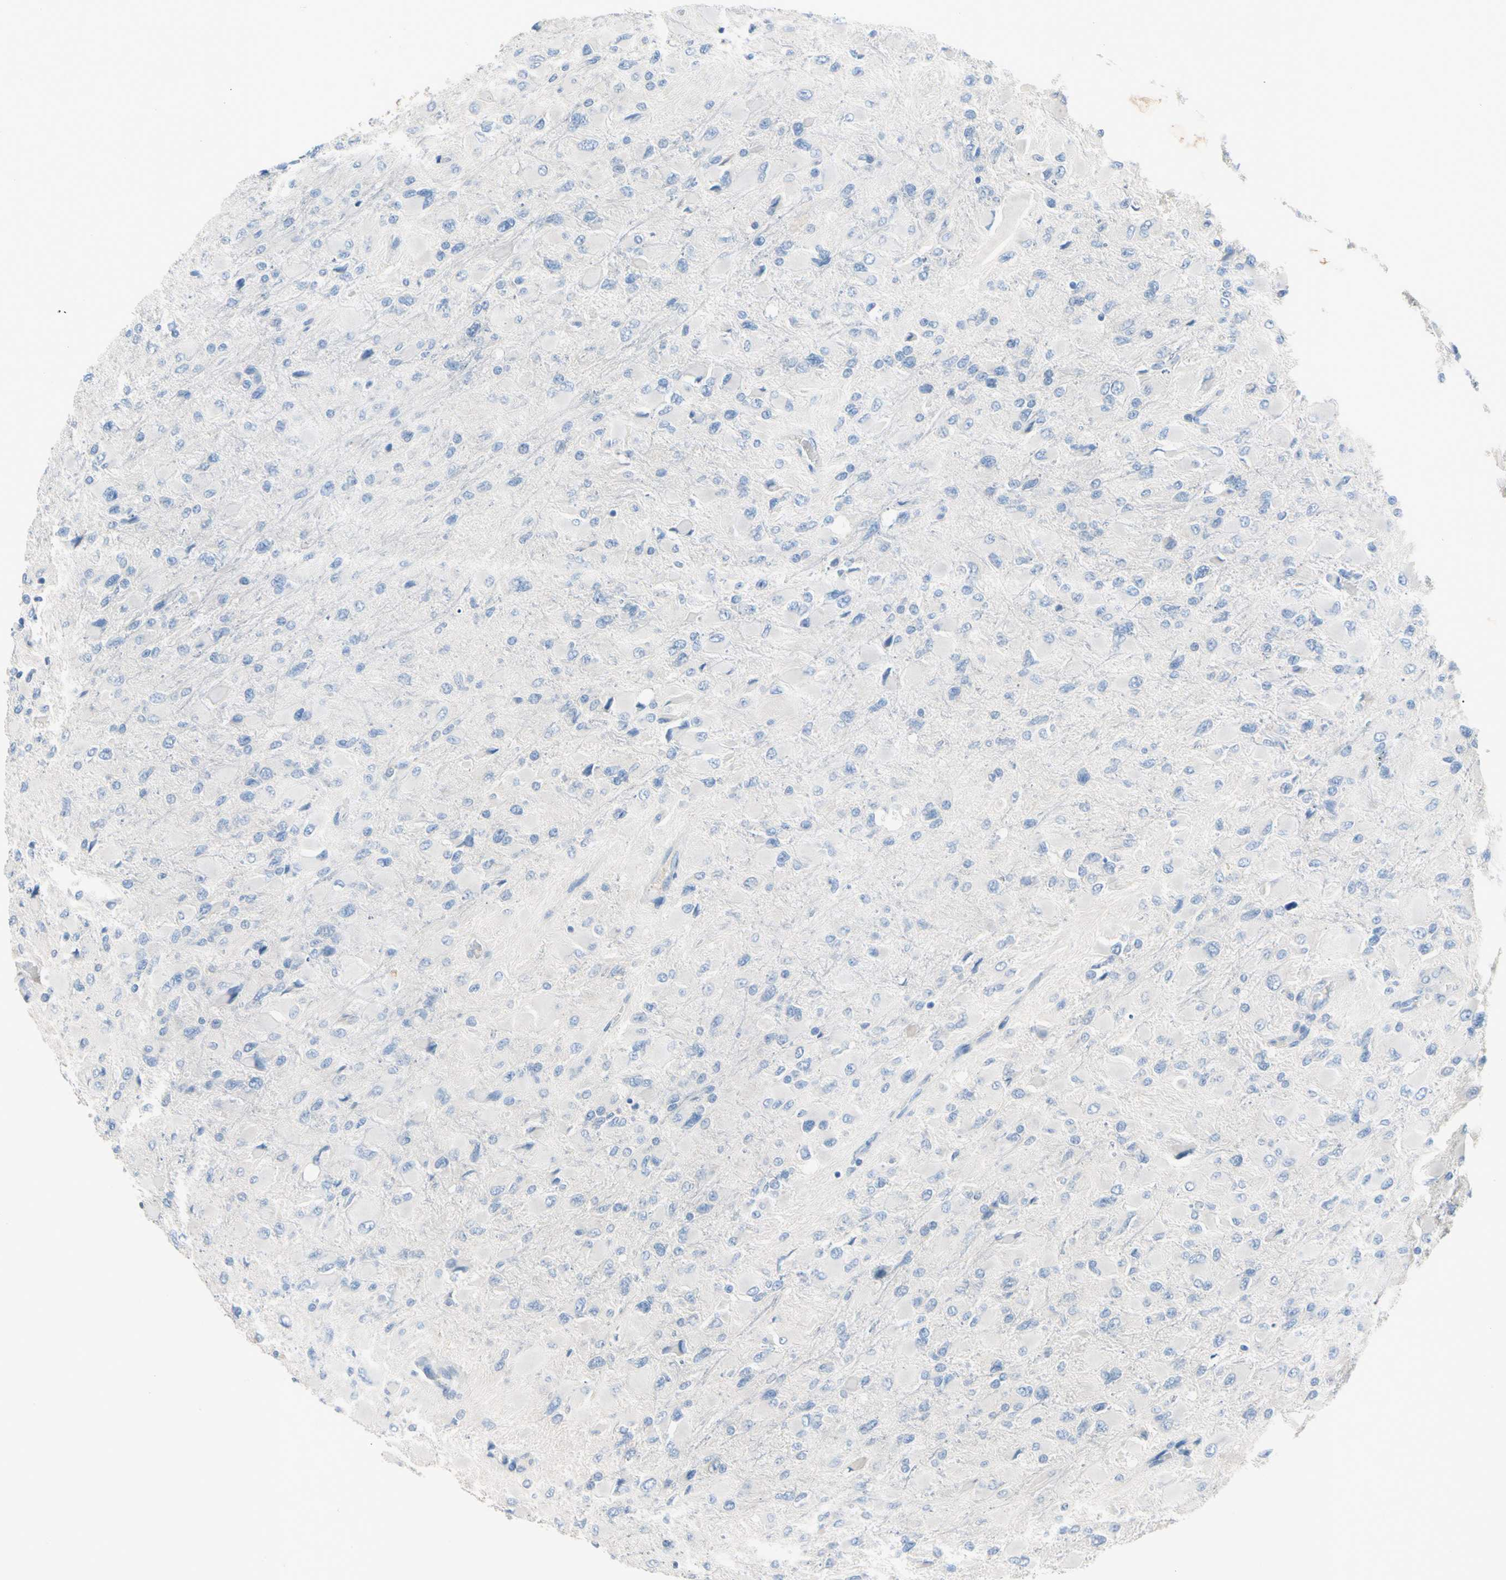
{"staining": {"intensity": "negative", "quantity": "none", "location": "none"}, "tissue": "glioma", "cell_type": "Tumor cells", "image_type": "cancer", "snomed": [{"axis": "morphology", "description": "Glioma, malignant, High grade"}, {"axis": "topography", "description": "Cerebral cortex"}], "caption": "High magnification brightfield microscopy of malignant high-grade glioma stained with DAB (brown) and counterstained with hematoxylin (blue): tumor cells show no significant expression.", "gene": "MARK1", "patient": {"sex": "female", "age": 36}}